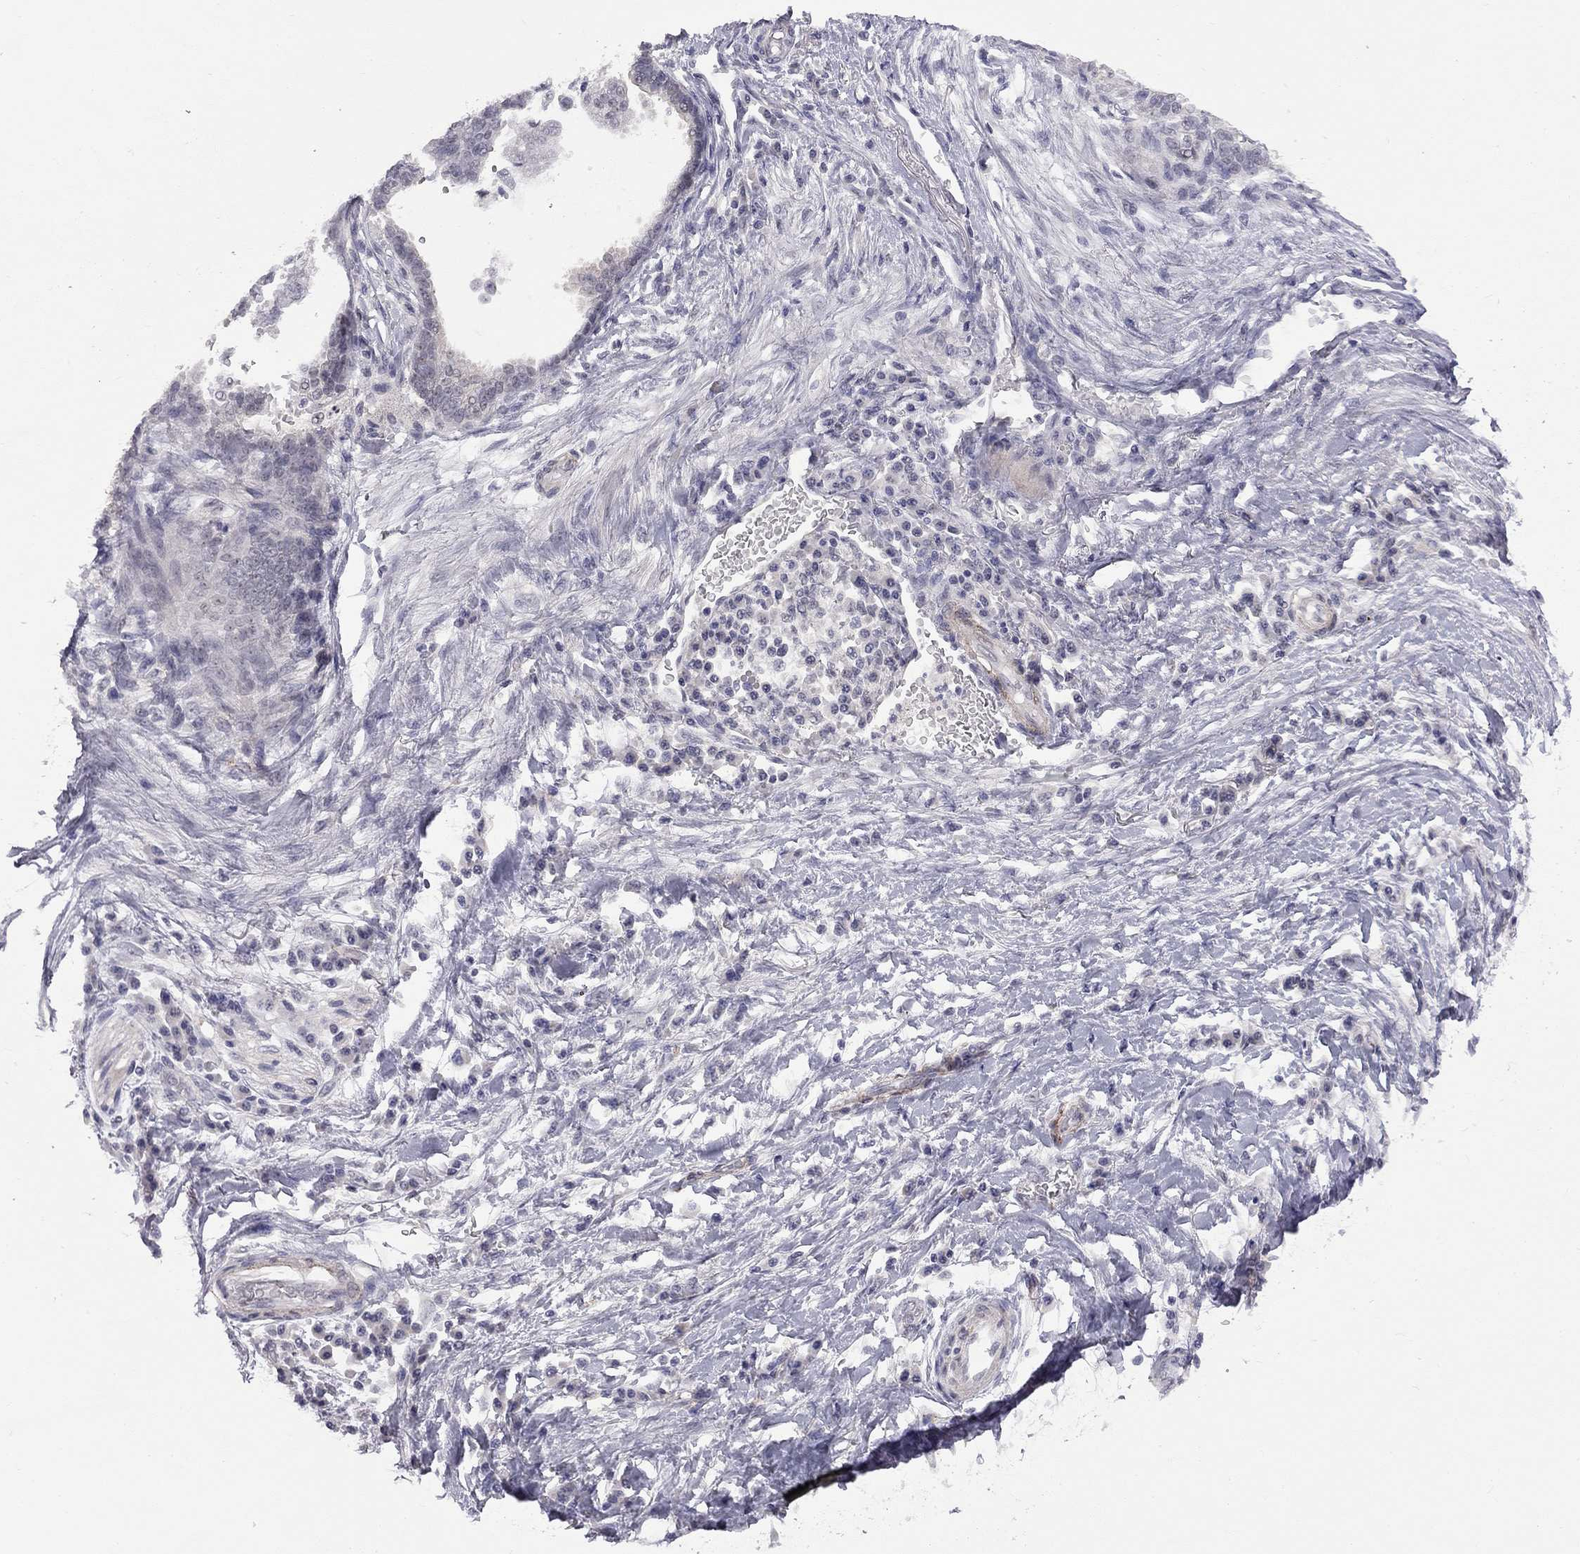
{"staining": {"intensity": "negative", "quantity": "none", "location": "none"}, "tissue": "stomach cancer", "cell_type": "Tumor cells", "image_type": "cancer", "snomed": [{"axis": "morphology", "description": "Adenocarcinoma, NOS"}, {"axis": "topography", "description": "Stomach"}], "caption": "An IHC micrograph of stomach cancer (adenocarcinoma) is shown. There is no staining in tumor cells of stomach cancer (adenocarcinoma).", "gene": "GSG1L", "patient": {"sex": "male", "age": 83}}